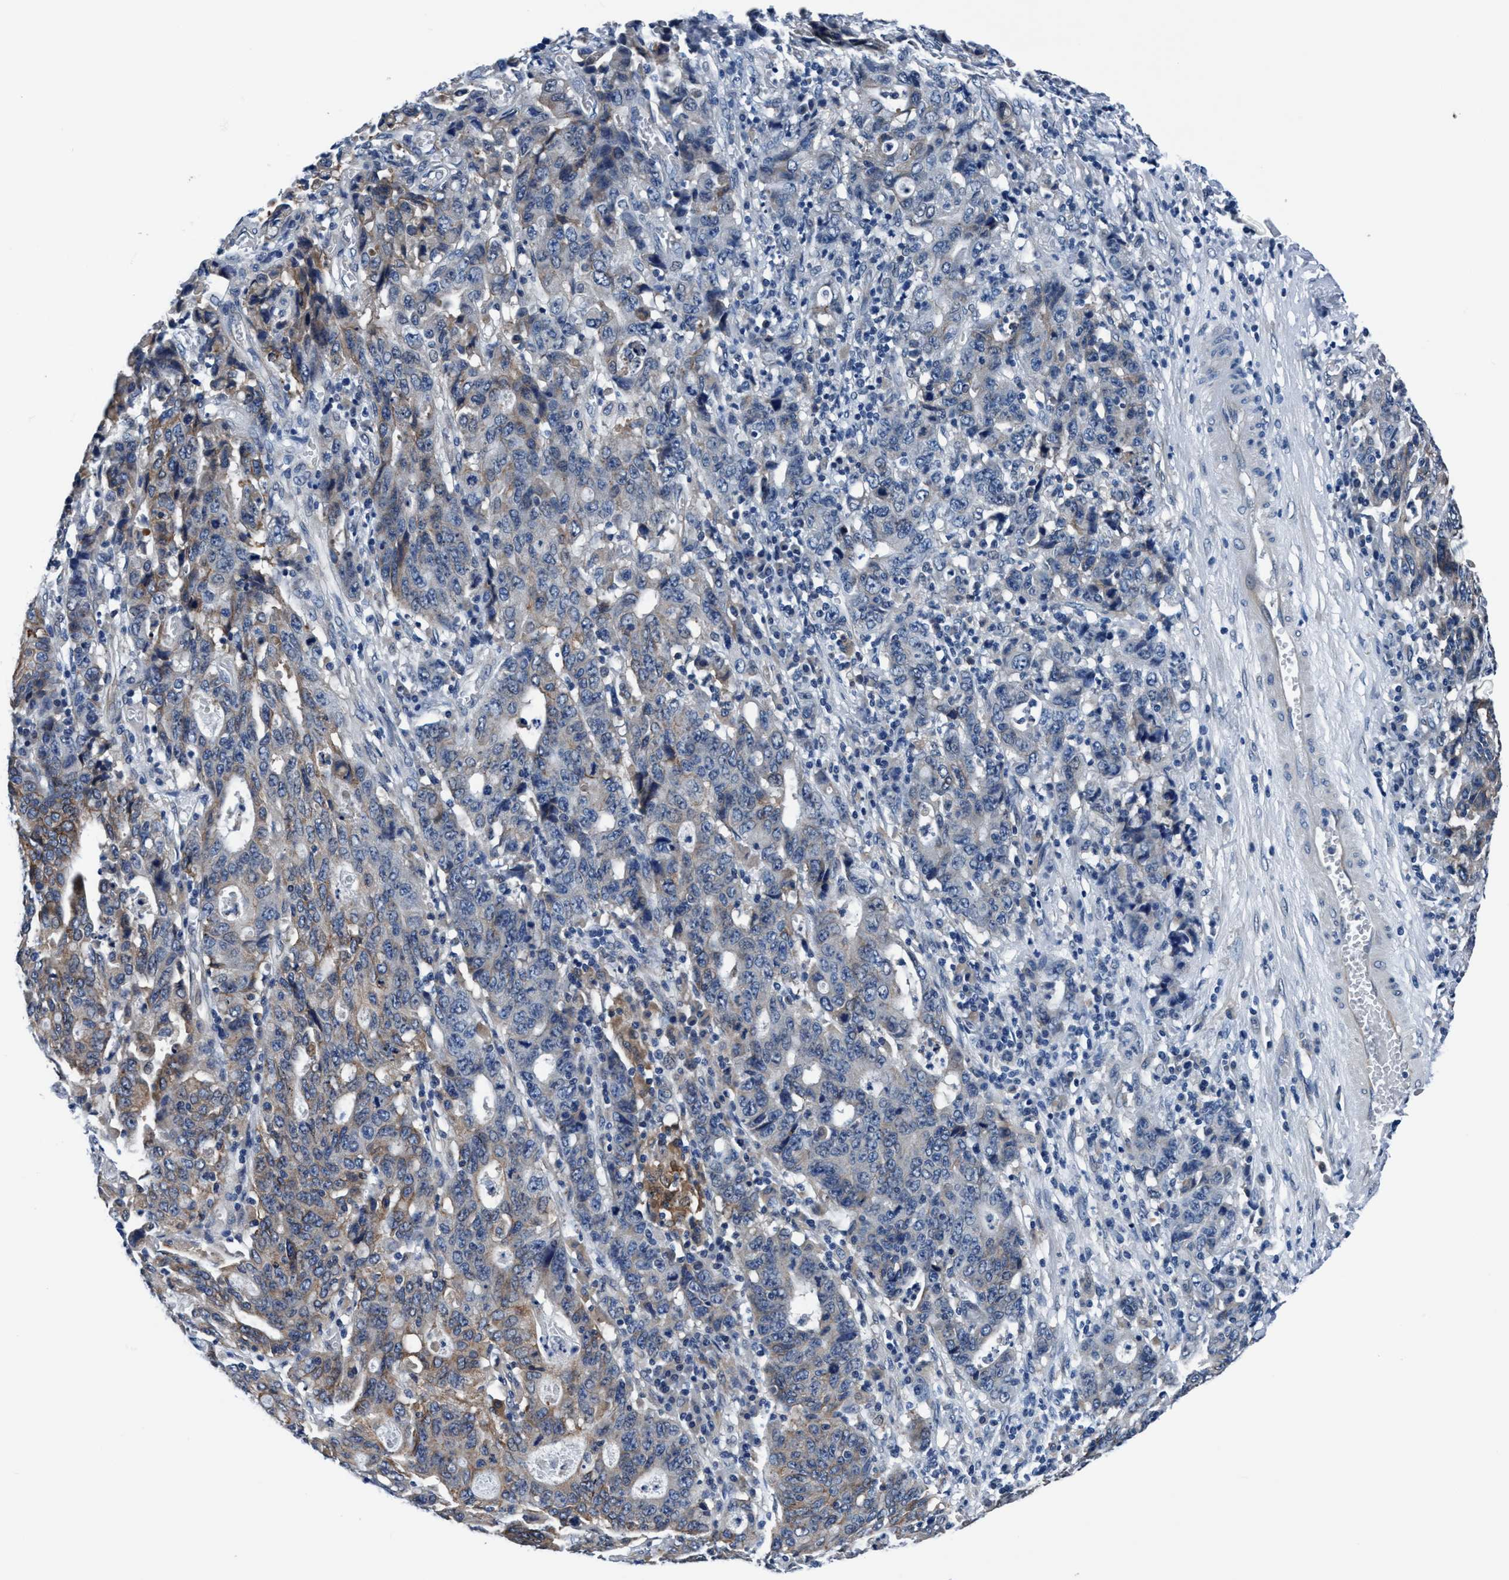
{"staining": {"intensity": "moderate", "quantity": "25%-75%", "location": "cytoplasmic/membranous"}, "tissue": "stomach cancer", "cell_type": "Tumor cells", "image_type": "cancer", "snomed": [{"axis": "morphology", "description": "Adenocarcinoma, NOS"}, {"axis": "topography", "description": "Stomach, upper"}], "caption": "Protein staining exhibits moderate cytoplasmic/membranous expression in about 25%-75% of tumor cells in adenocarcinoma (stomach).", "gene": "TMEM94", "patient": {"sex": "male", "age": 69}}